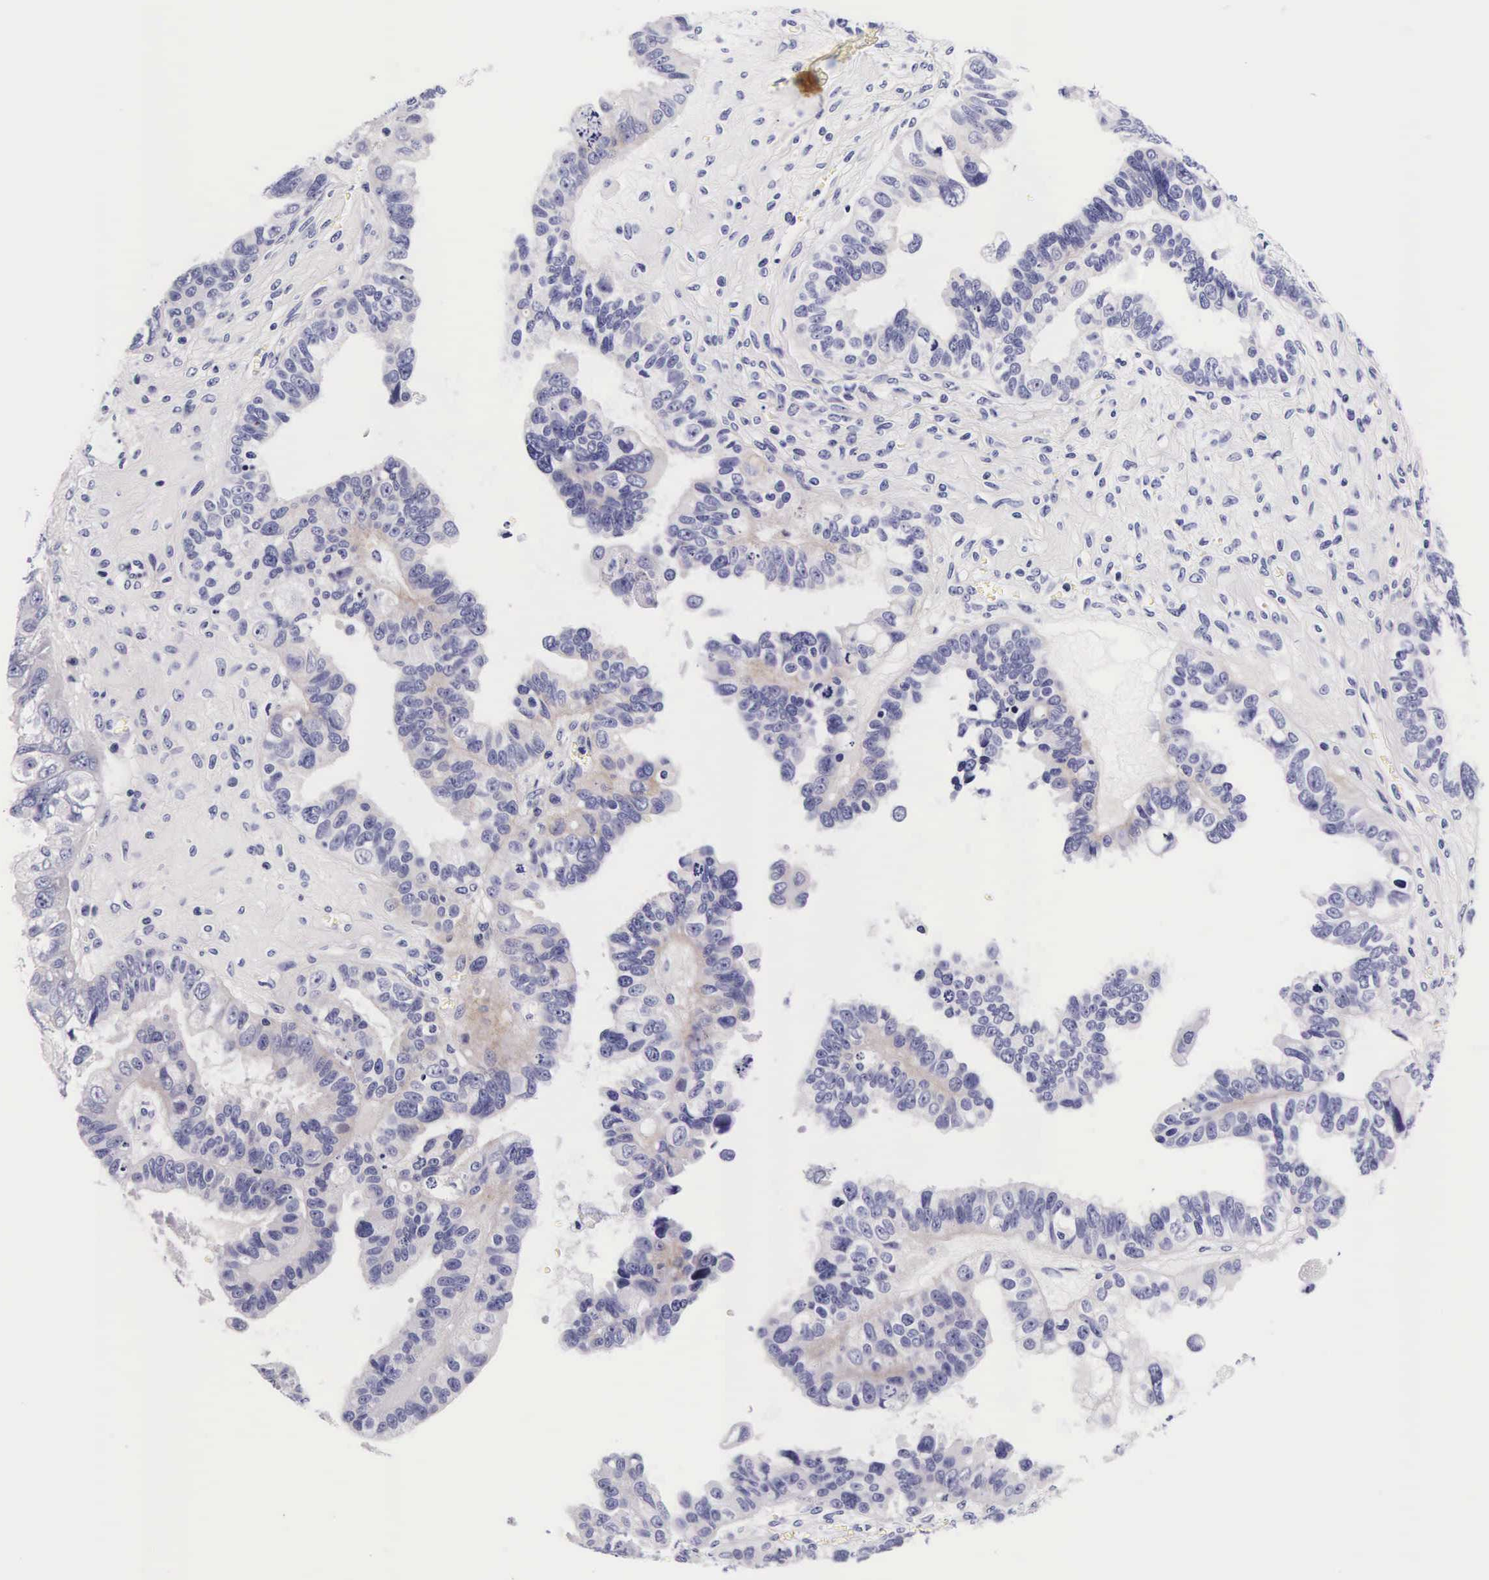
{"staining": {"intensity": "negative", "quantity": "none", "location": "none"}, "tissue": "ovarian cancer", "cell_type": "Tumor cells", "image_type": "cancer", "snomed": [{"axis": "morphology", "description": "Carcinoma, endometroid"}, {"axis": "topography", "description": "Ovary"}], "caption": "This micrograph is of ovarian endometroid carcinoma stained with immunohistochemistry (IHC) to label a protein in brown with the nuclei are counter-stained blue. There is no positivity in tumor cells.", "gene": "UPRT", "patient": {"sex": "female", "age": 85}}